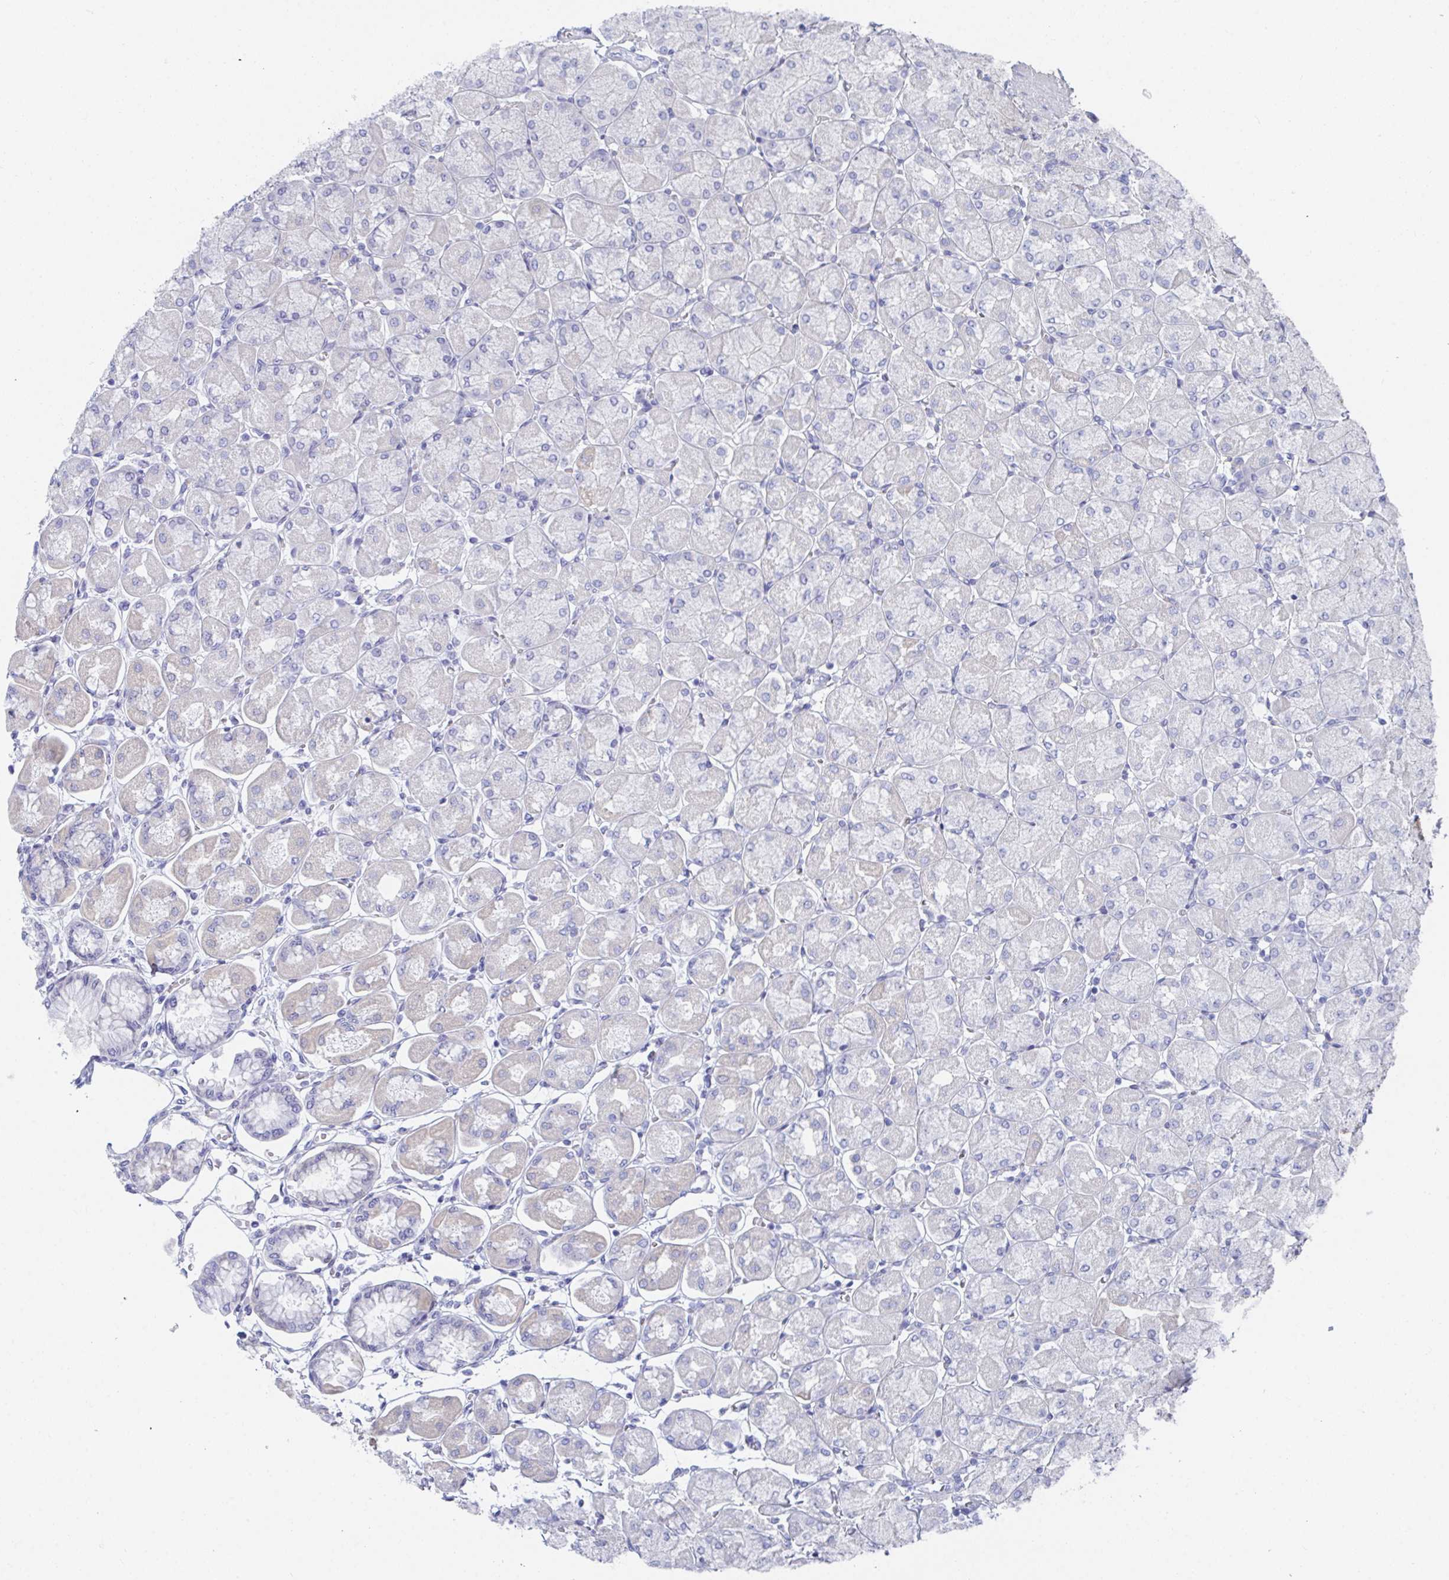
{"staining": {"intensity": "moderate", "quantity": "<25%", "location": "cytoplasmic/membranous"}, "tissue": "stomach", "cell_type": "Glandular cells", "image_type": "normal", "snomed": [{"axis": "morphology", "description": "Normal tissue, NOS"}, {"axis": "topography", "description": "Stomach, upper"}], "caption": "Immunohistochemical staining of unremarkable human stomach reveals <25% levels of moderate cytoplasmic/membranous protein expression in about <25% of glandular cells. The protein is stained brown, and the nuclei are stained in blue (DAB (3,3'-diaminobenzidine) IHC with brightfield microscopy, high magnification).", "gene": "TNFAIP6", "patient": {"sex": "female", "age": 56}}